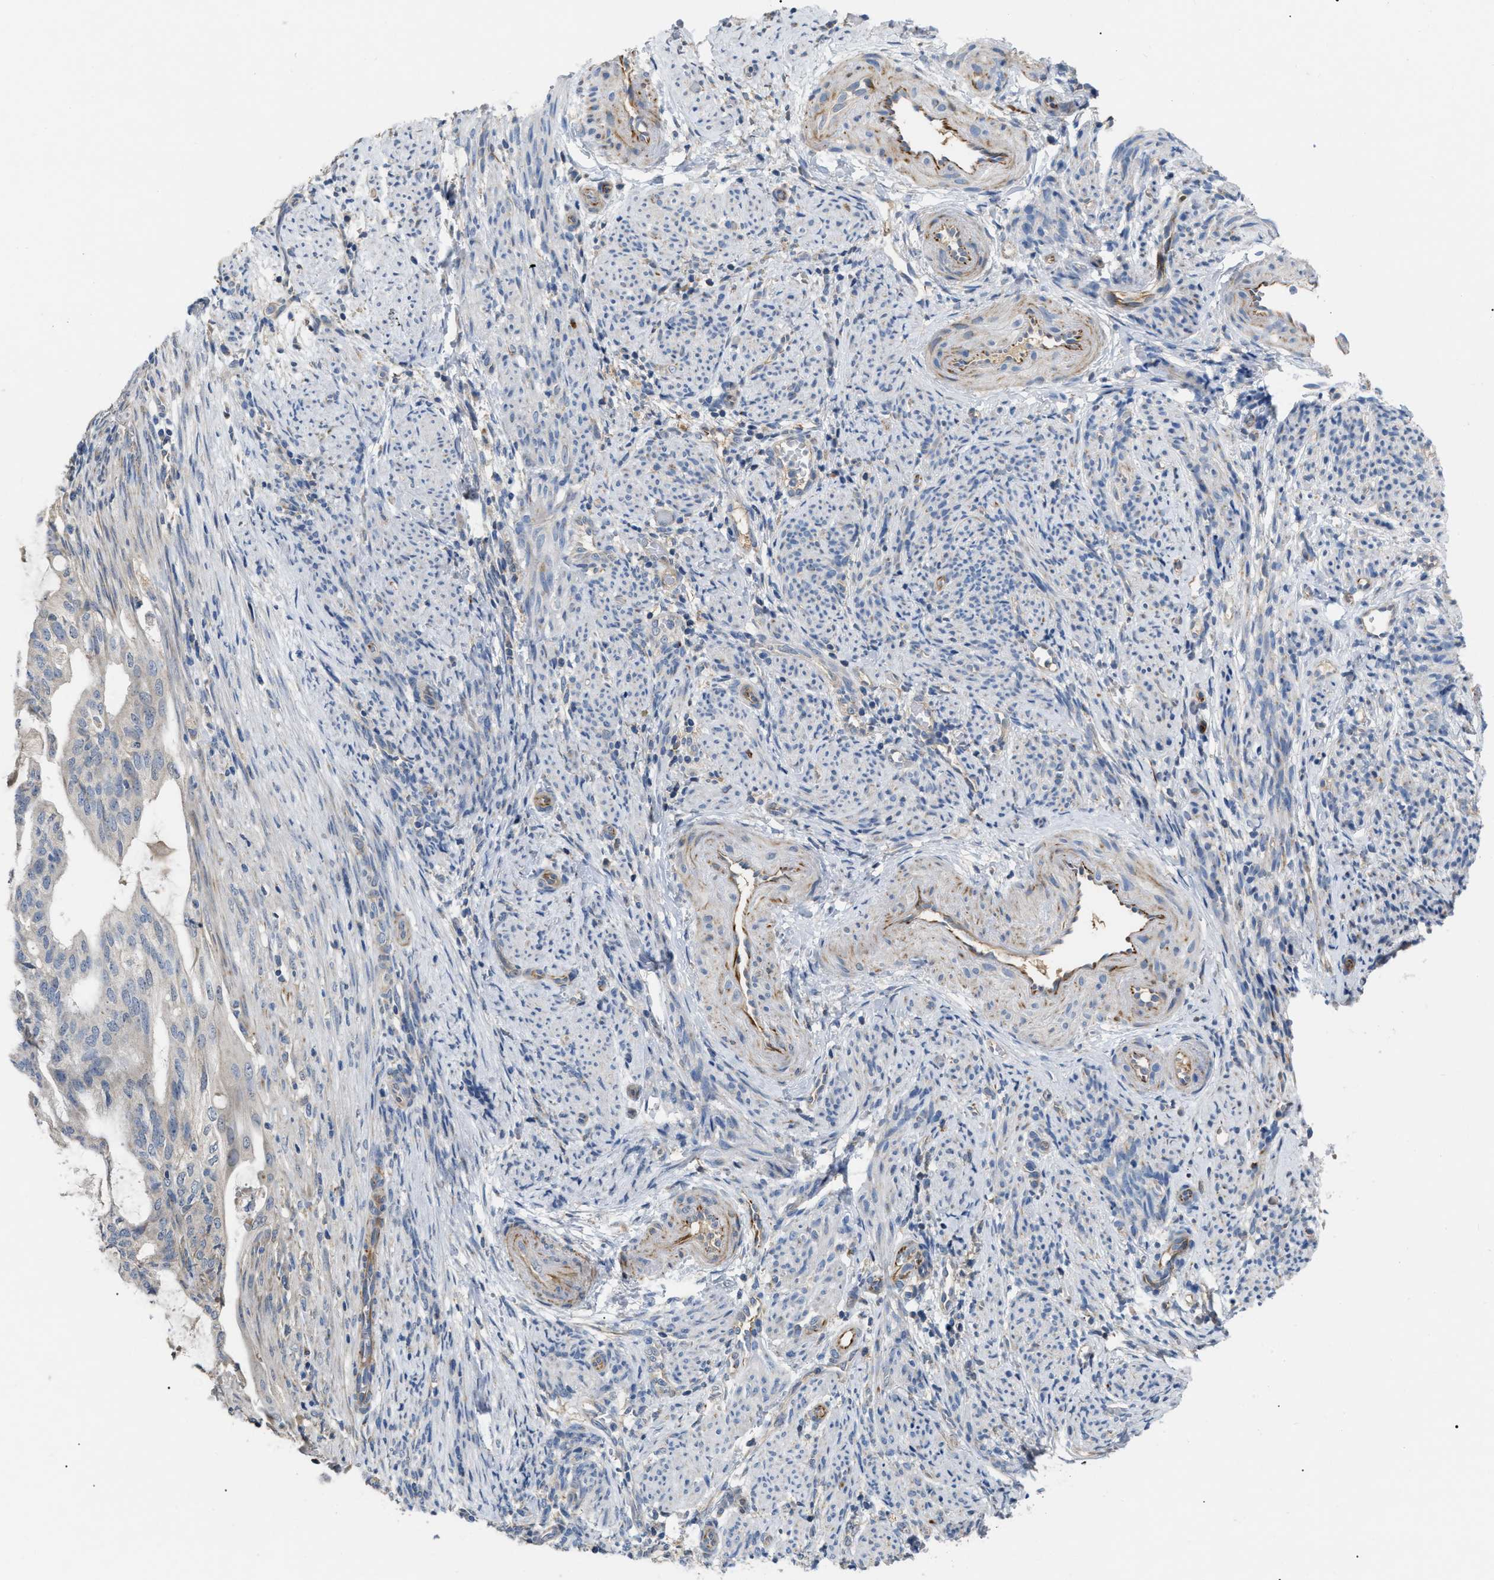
{"staining": {"intensity": "weak", "quantity": "<25%", "location": "cytoplasmic/membranous"}, "tissue": "endometrial cancer", "cell_type": "Tumor cells", "image_type": "cancer", "snomed": [{"axis": "morphology", "description": "Adenocarcinoma, NOS"}, {"axis": "topography", "description": "Endometrium"}], "caption": "Immunohistochemical staining of human endometrial cancer reveals no significant staining in tumor cells.", "gene": "DHX58", "patient": {"sex": "female", "age": 58}}